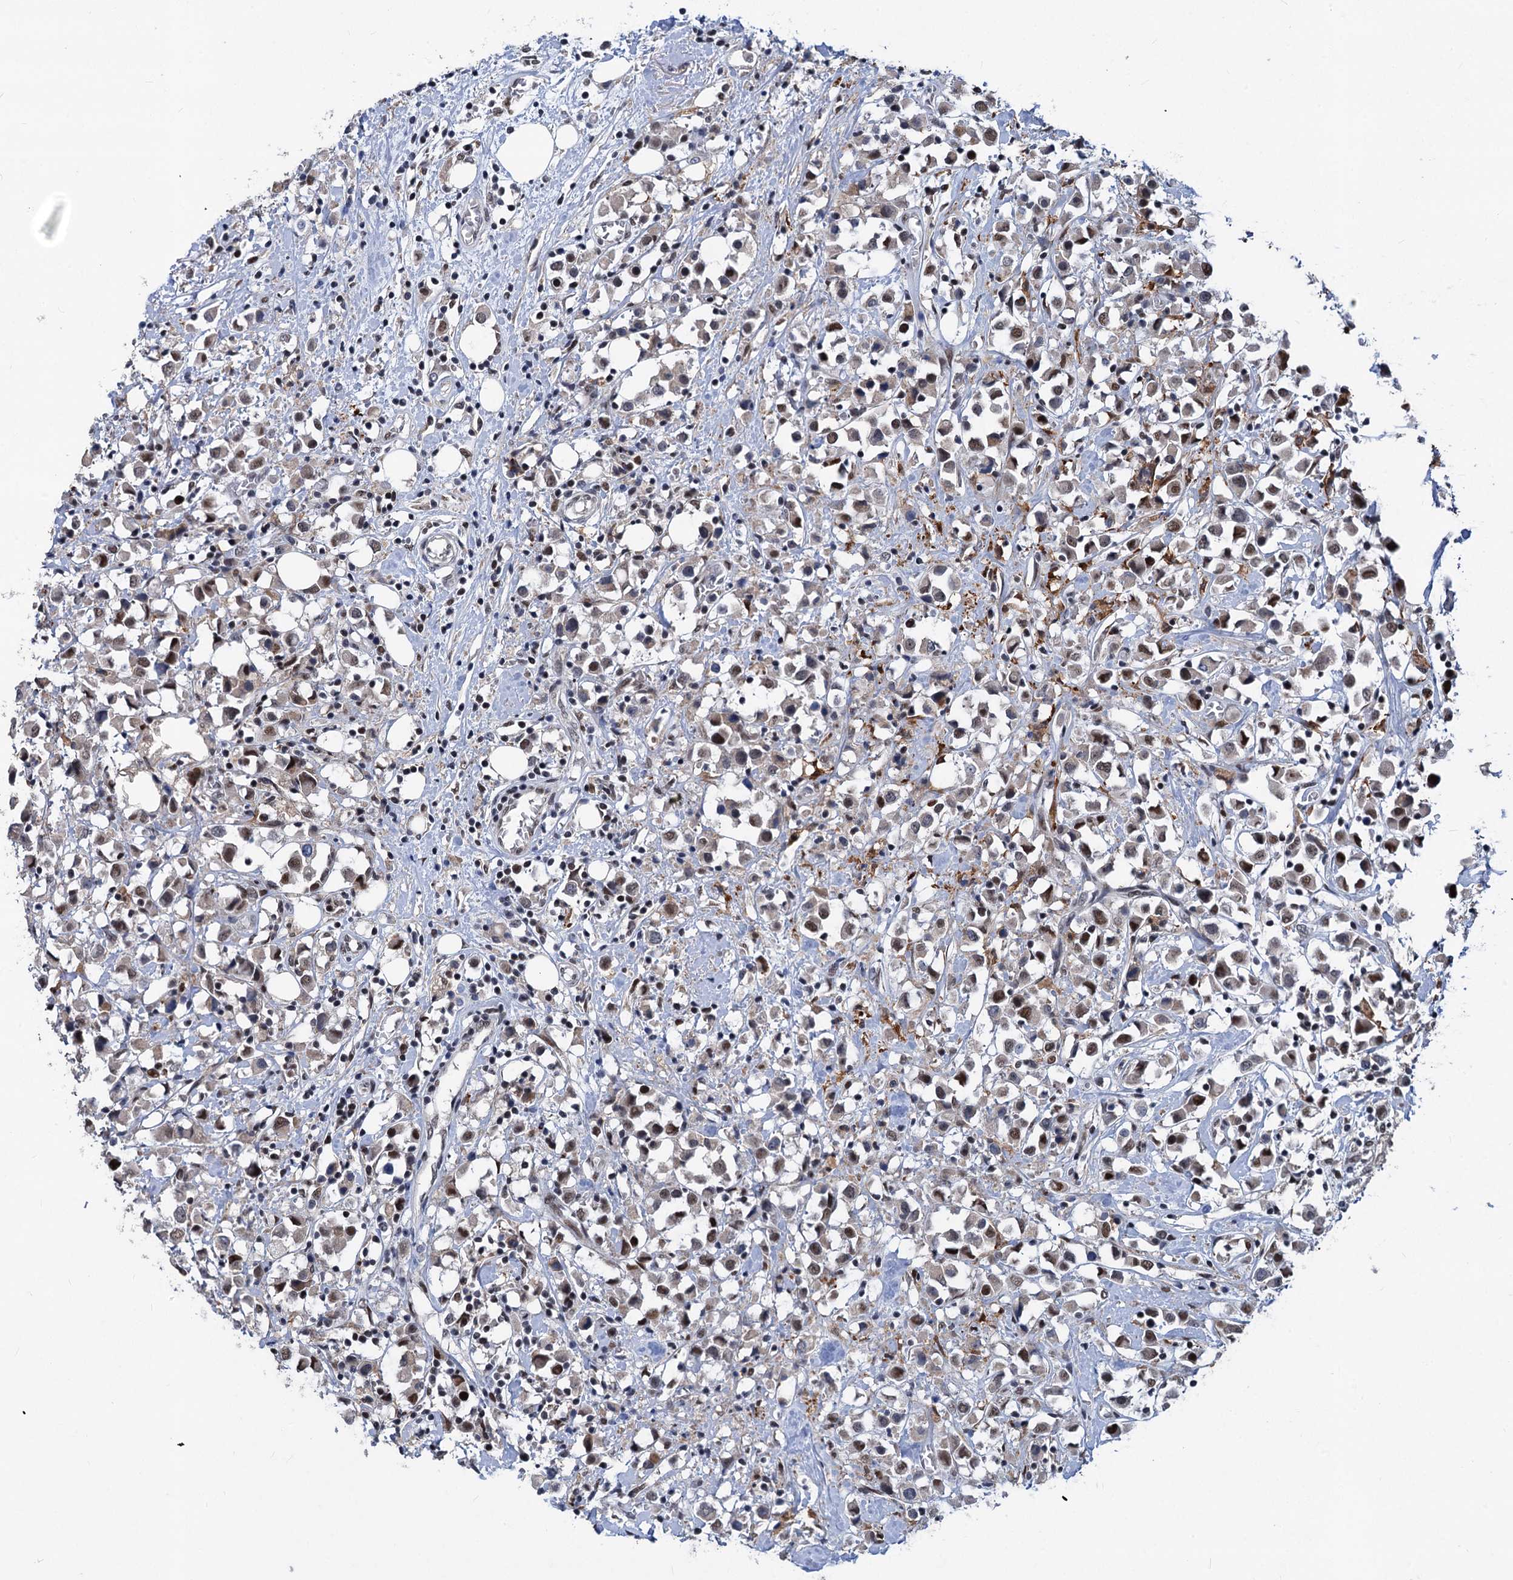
{"staining": {"intensity": "weak", "quantity": "25%-75%", "location": "nuclear"}, "tissue": "breast cancer", "cell_type": "Tumor cells", "image_type": "cancer", "snomed": [{"axis": "morphology", "description": "Duct carcinoma"}, {"axis": "topography", "description": "Breast"}], "caption": "Immunohistochemistry of human breast cancer (intraductal carcinoma) displays low levels of weak nuclear positivity in approximately 25%-75% of tumor cells. (DAB IHC with brightfield microscopy, high magnification).", "gene": "PHF8", "patient": {"sex": "female", "age": 61}}